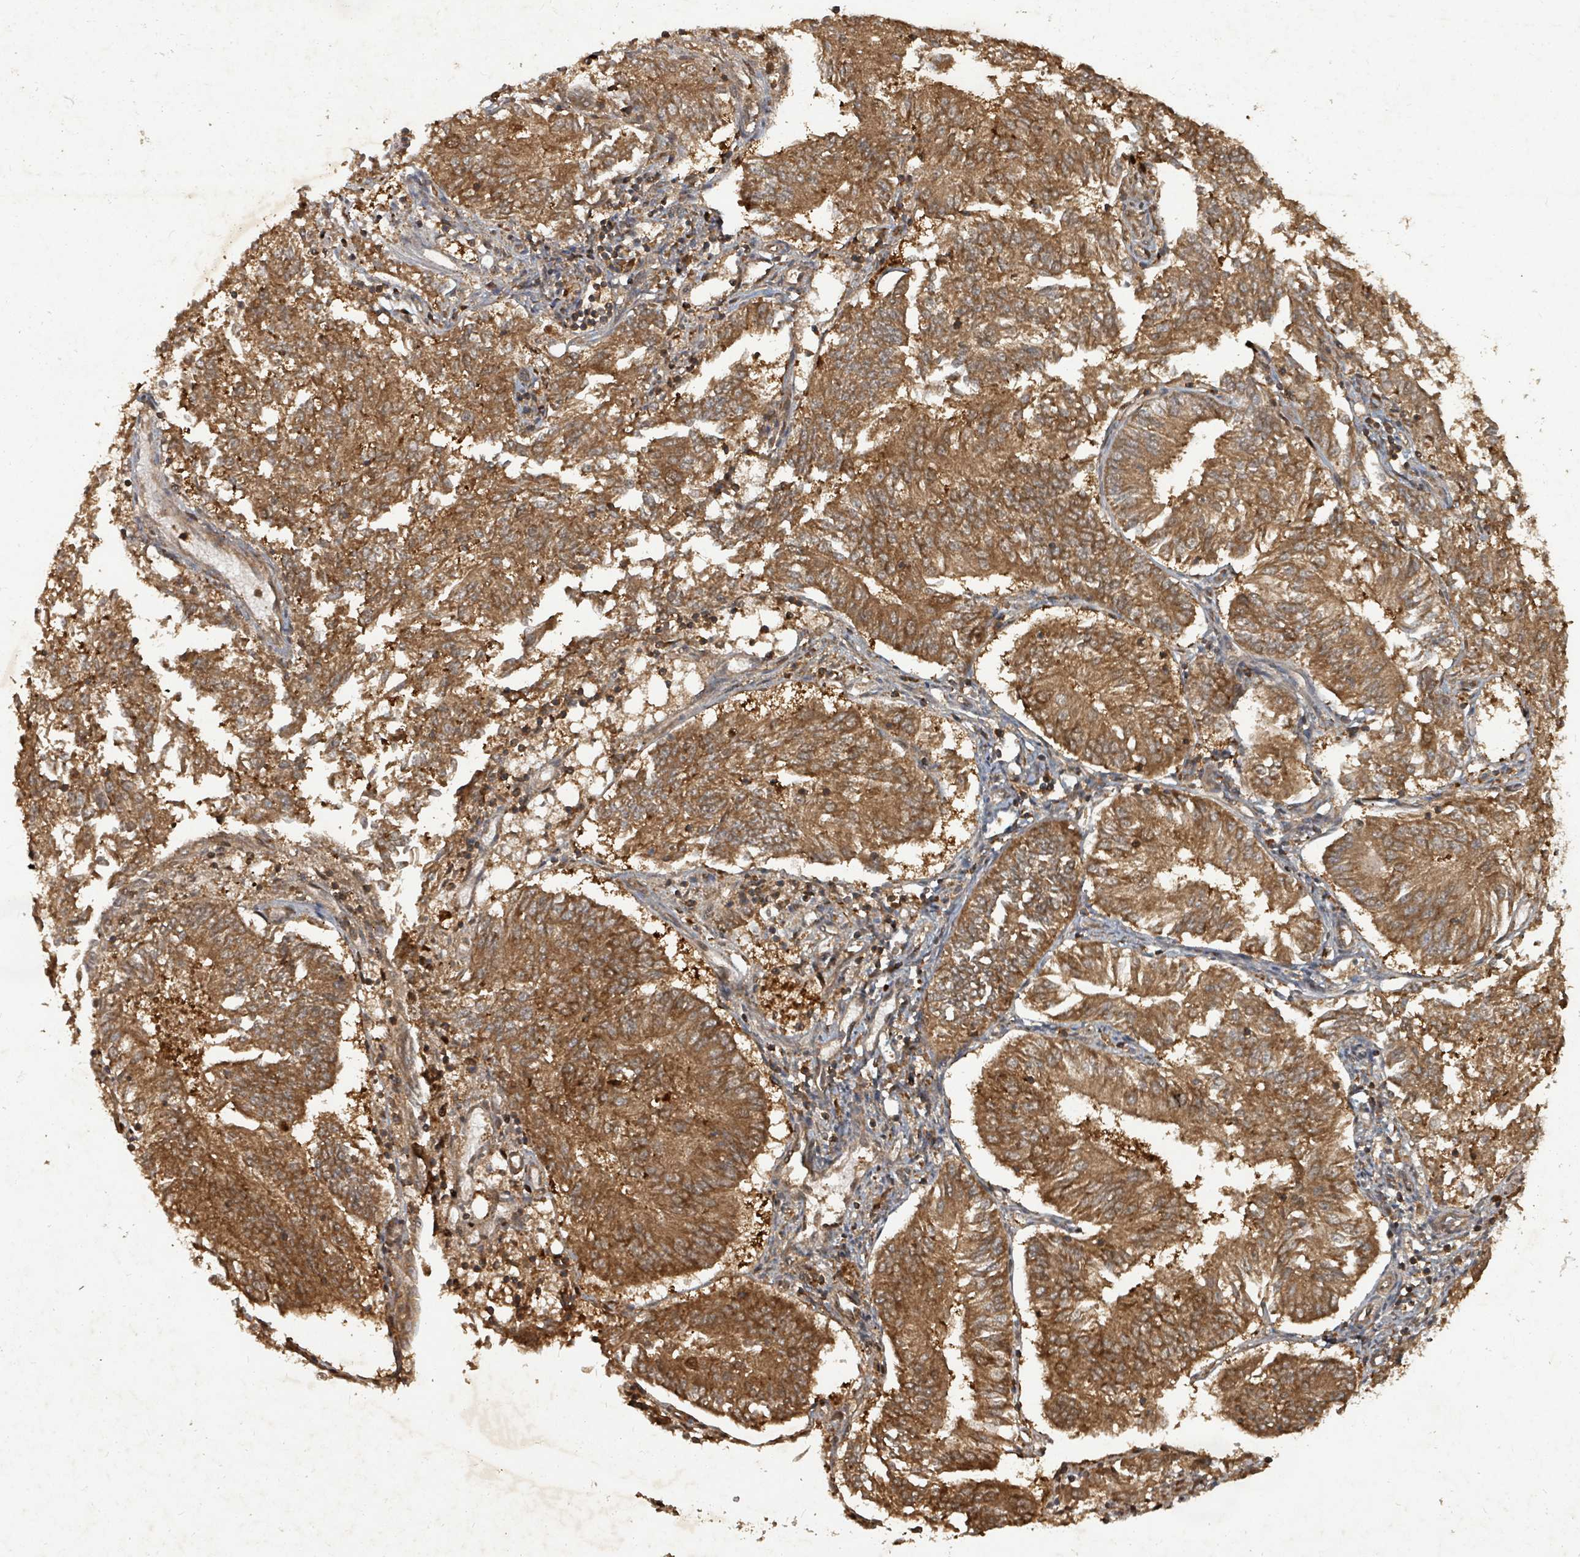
{"staining": {"intensity": "strong", "quantity": ">75%", "location": "cytoplasmic/membranous"}, "tissue": "endometrial cancer", "cell_type": "Tumor cells", "image_type": "cancer", "snomed": [{"axis": "morphology", "description": "Adenocarcinoma, NOS"}, {"axis": "topography", "description": "Endometrium"}], "caption": "Immunohistochemical staining of human endometrial cancer exhibits high levels of strong cytoplasmic/membranous protein positivity in approximately >75% of tumor cells. (DAB (3,3'-diaminobenzidine) IHC with brightfield microscopy, high magnification).", "gene": "KDM4E", "patient": {"sex": "female", "age": 58}}